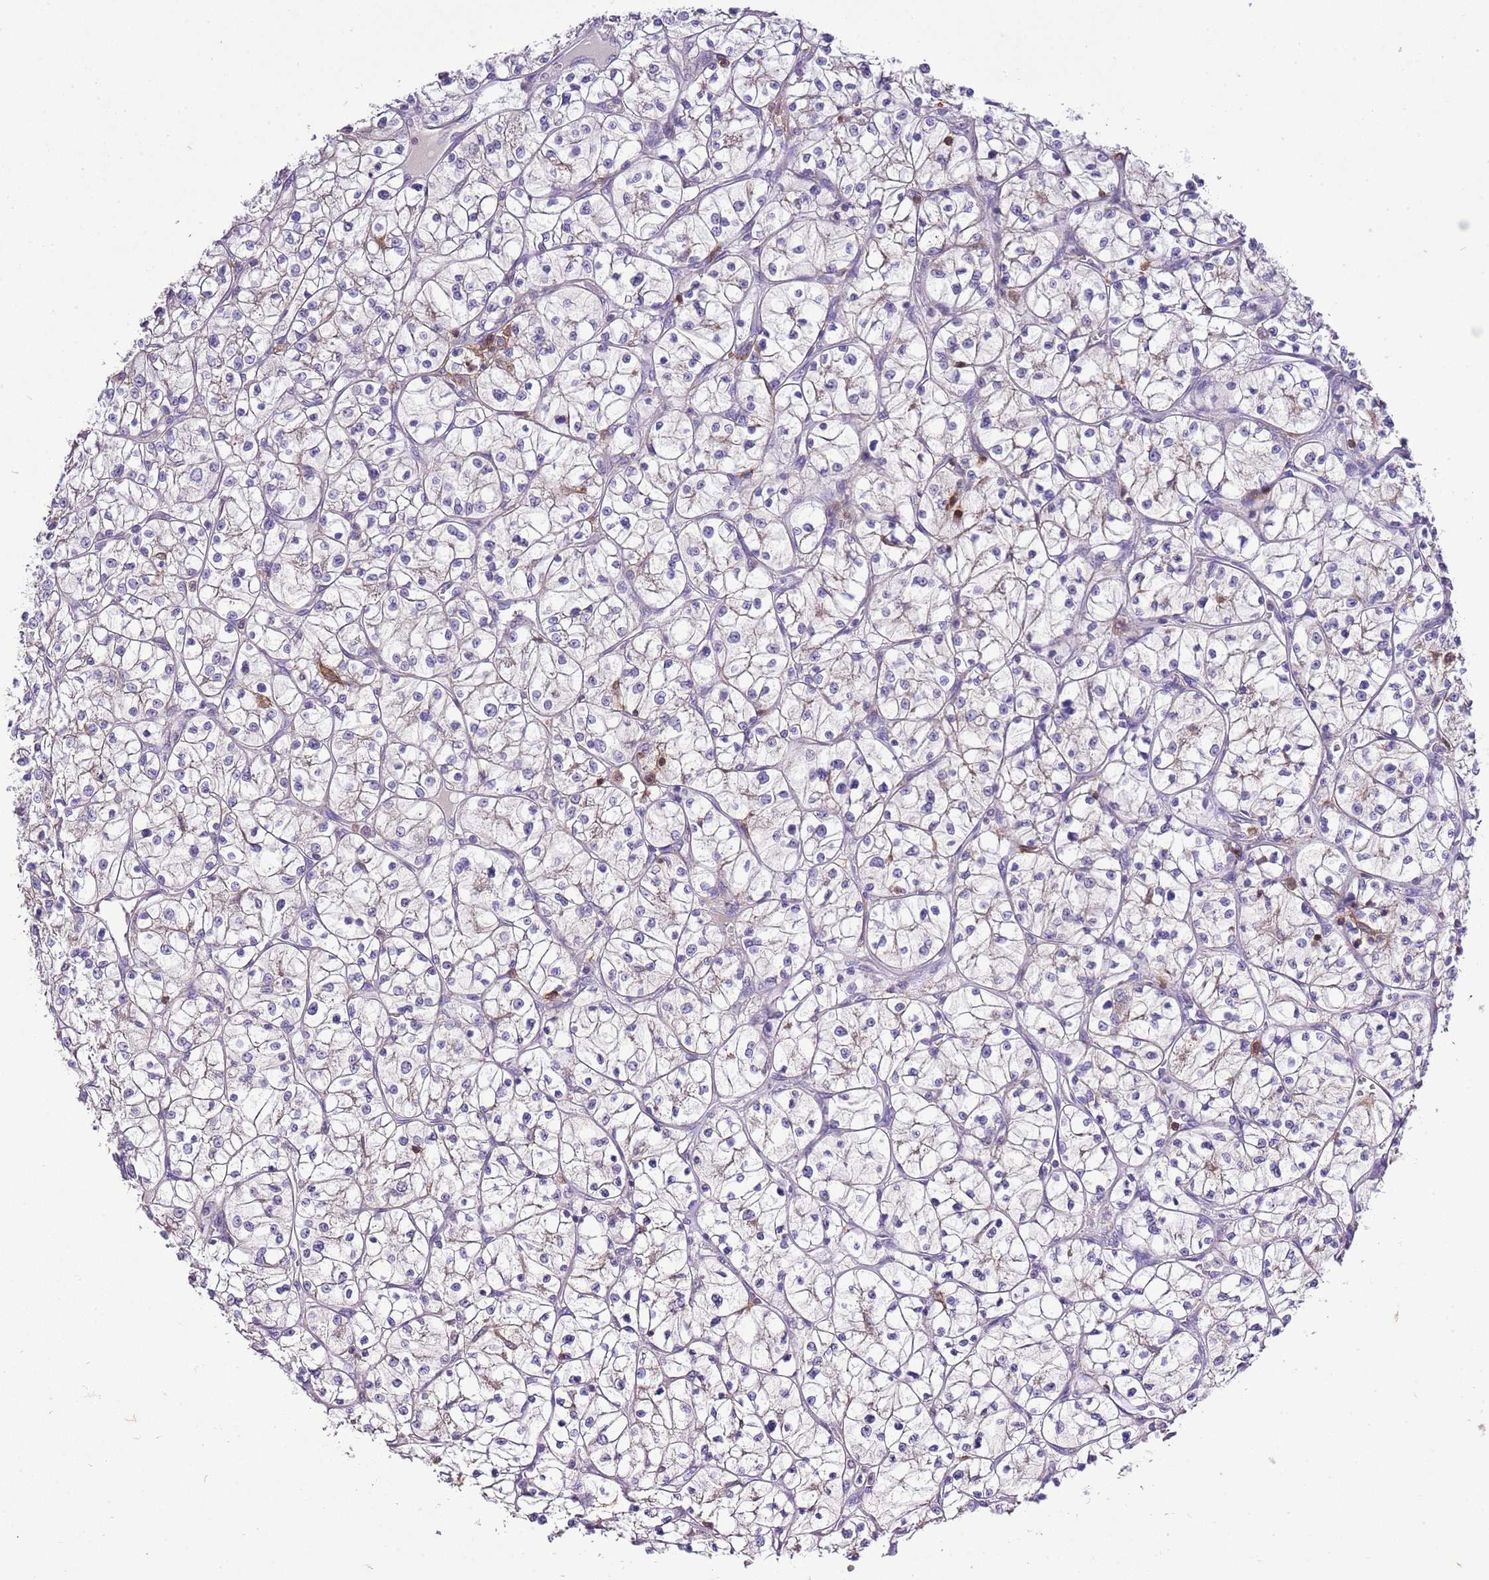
{"staining": {"intensity": "negative", "quantity": "none", "location": "none"}, "tissue": "renal cancer", "cell_type": "Tumor cells", "image_type": "cancer", "snomed": [{"axis": "morphology", "description": "Adenocarcinoma, NOS"}, {"axis": "topography", "description": "Kidney"}], "caption": "There is no significant expression in tumor cells of renal cancer. (Stains: DAB (3,3'-diaminobenzidine) IHC with hematoxylin counter stain, Microscopy: brightfield microscopy at high magnification).", "gene": "EFHD1", "patient": {"sex": "female", "age": 64}}